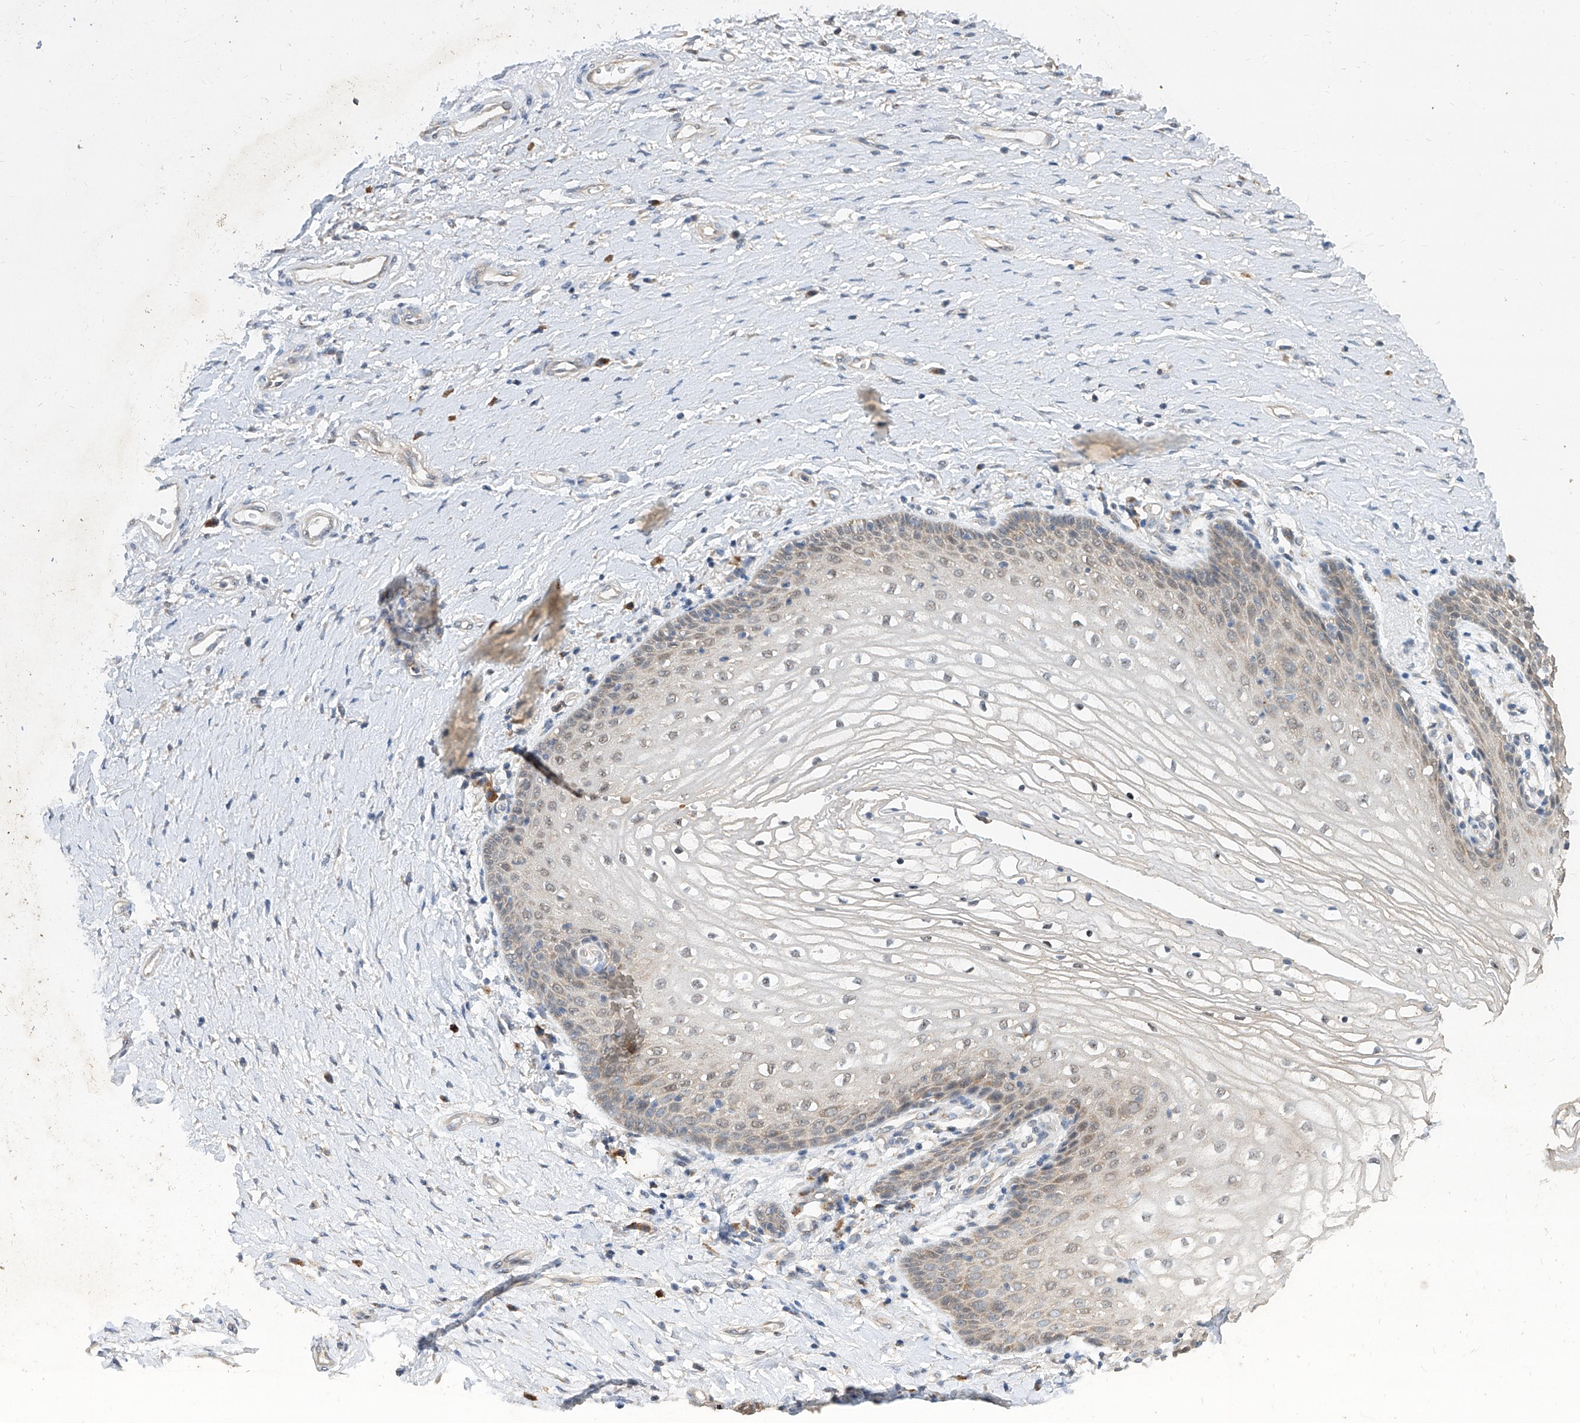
{"staining": {"intensity": "moderate", "quantity": "<25%", "location": "nuclear"}, "tissue": "vagina", "cell_type": "Squamous epithelial cells", "image_type": "normal", "snomed": [{"axis": "morphology", "description": "Normal tissue, NOS"}, {"axis": "topography", "description": "Vagina"}], "caption": "Immunohistochemical staining of unremarkable vagina reveals low levels of moderate nuclear positivity in approximately <25% of squamous epithelial cells.", "gene": "MFSD4B", "patient": {"sex": "female", "age": 60}}